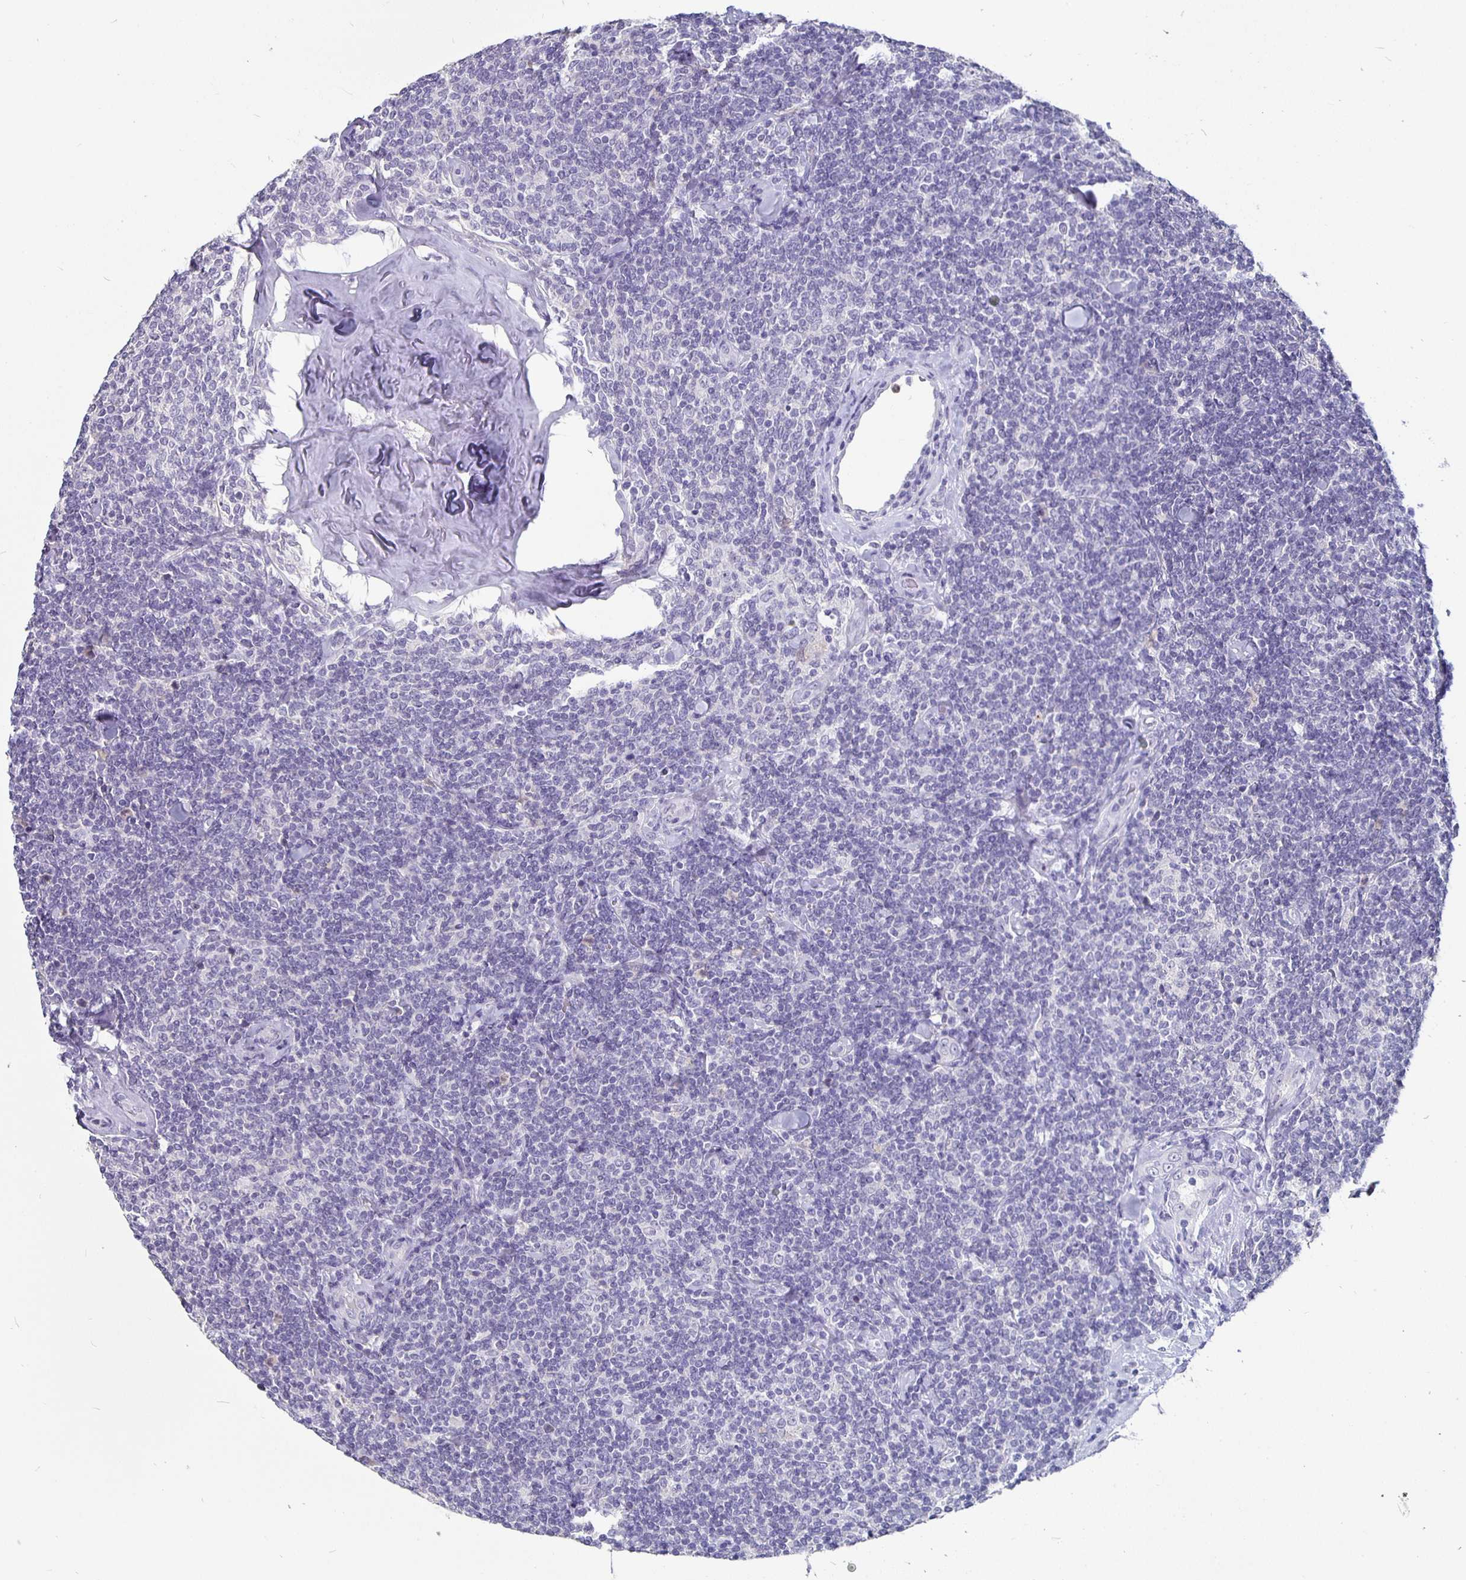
{"staining": {"intensity": "negative", "quantity": "none", "location": "none"}, "tissue": "lymphoma", "cell_type": "Tumor cells", "image_type": "cancer", "snomed": [{"axis": "morphology", "description": "Malignant lymphoma, non-Hodgkin's type, Low grade"}, {"axis": "topography", "description": "Lymph node"}], "caption": "Tumor cells are negative for protein expression in human lymphoma.", "gene": "GPX4", "patient": {"sex": "female", "age": 56}}